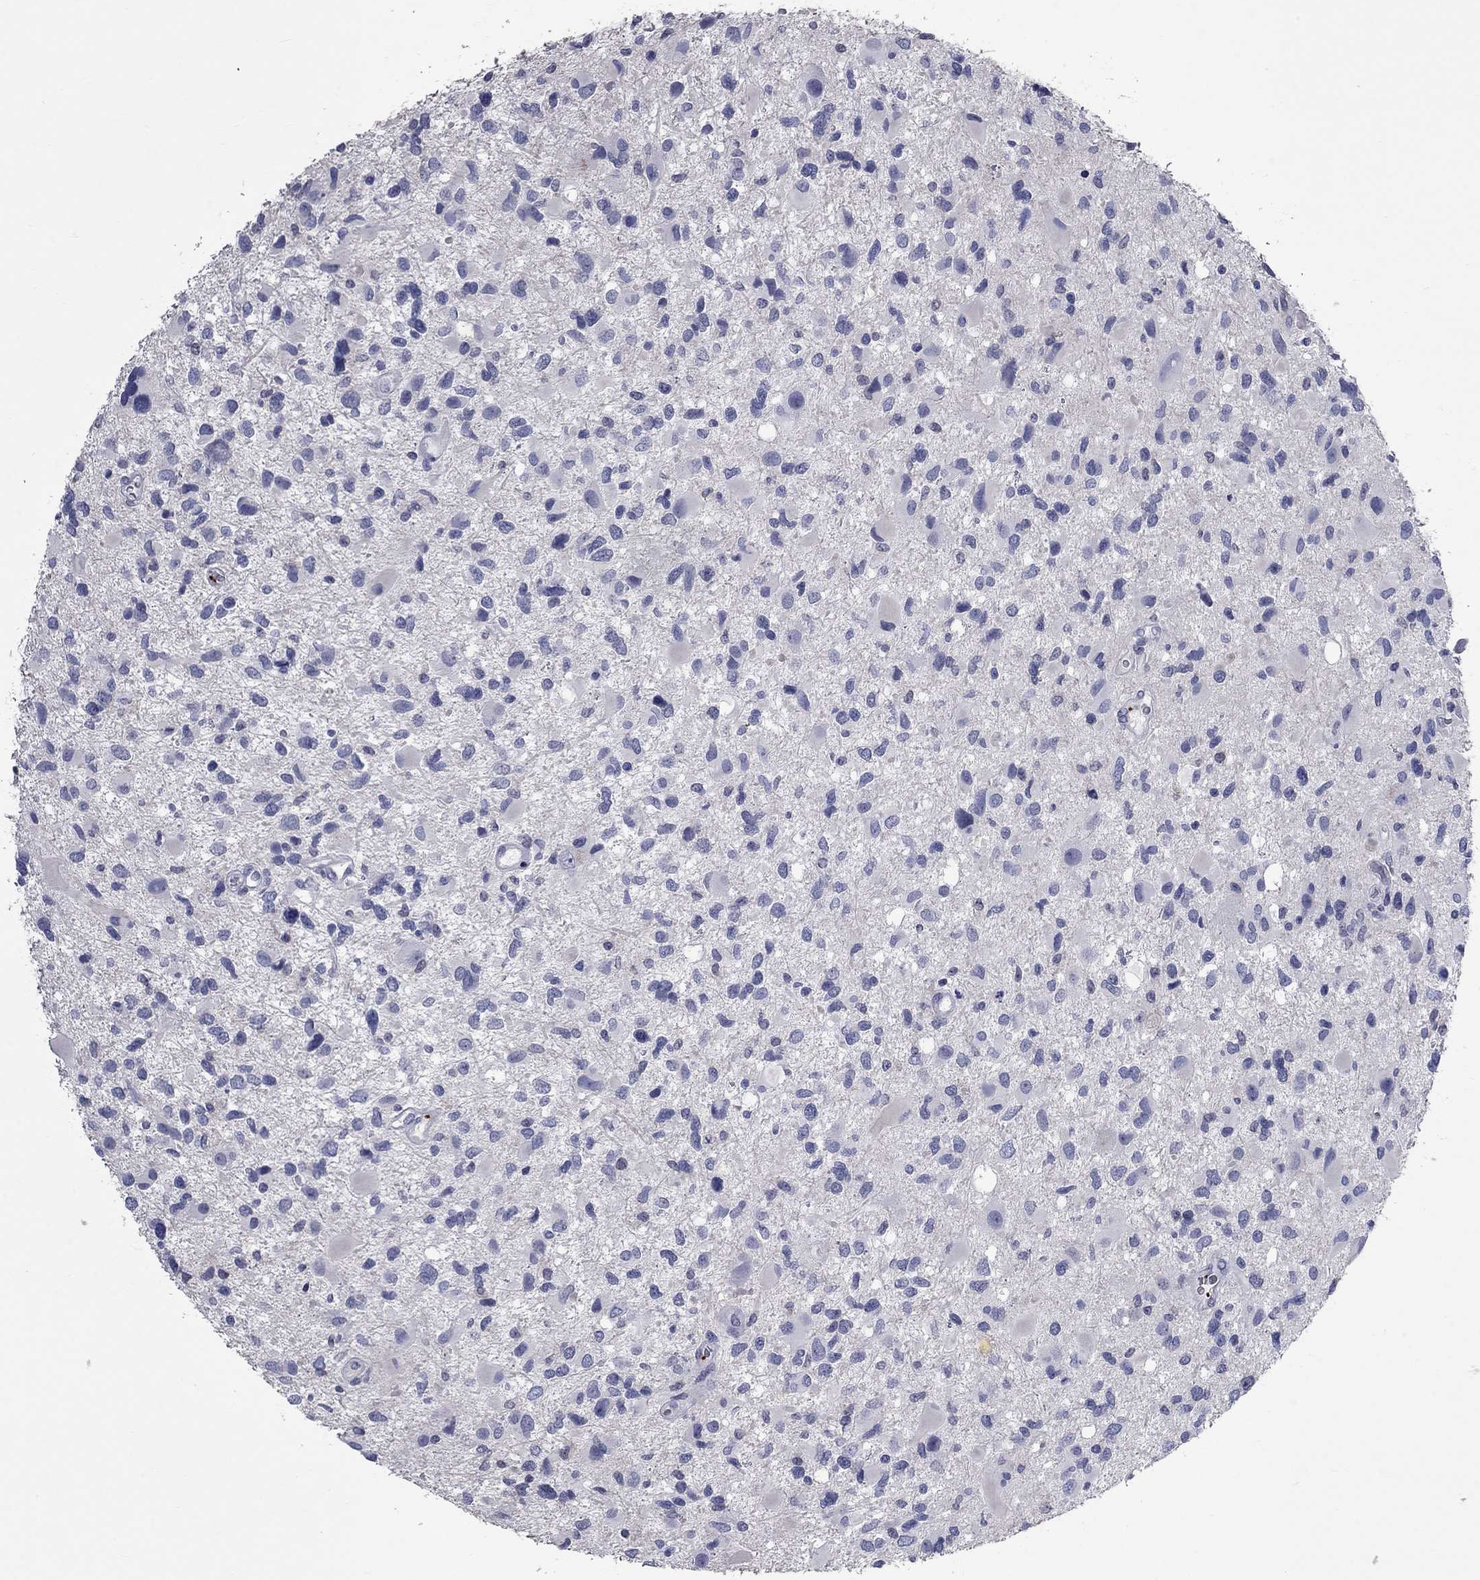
{"staining": {"intensity": "negative", "quantity": "none", "location": "none"}, "tissue": "glioma", "cell_type": "Tumor cells", "image_type": "cancer", "snomed": [{"axis": "morphology", "description": "Glioma, malignant, Low grade"}, {"axis": "topography", "description": "Brain"}], "caption": "The photomicrograph demonstrates no significant positivity in tumor cells of malignant glioma (low-grade).", "gene": "PLEK", "patient": {"sex": "female", "age": 32}}